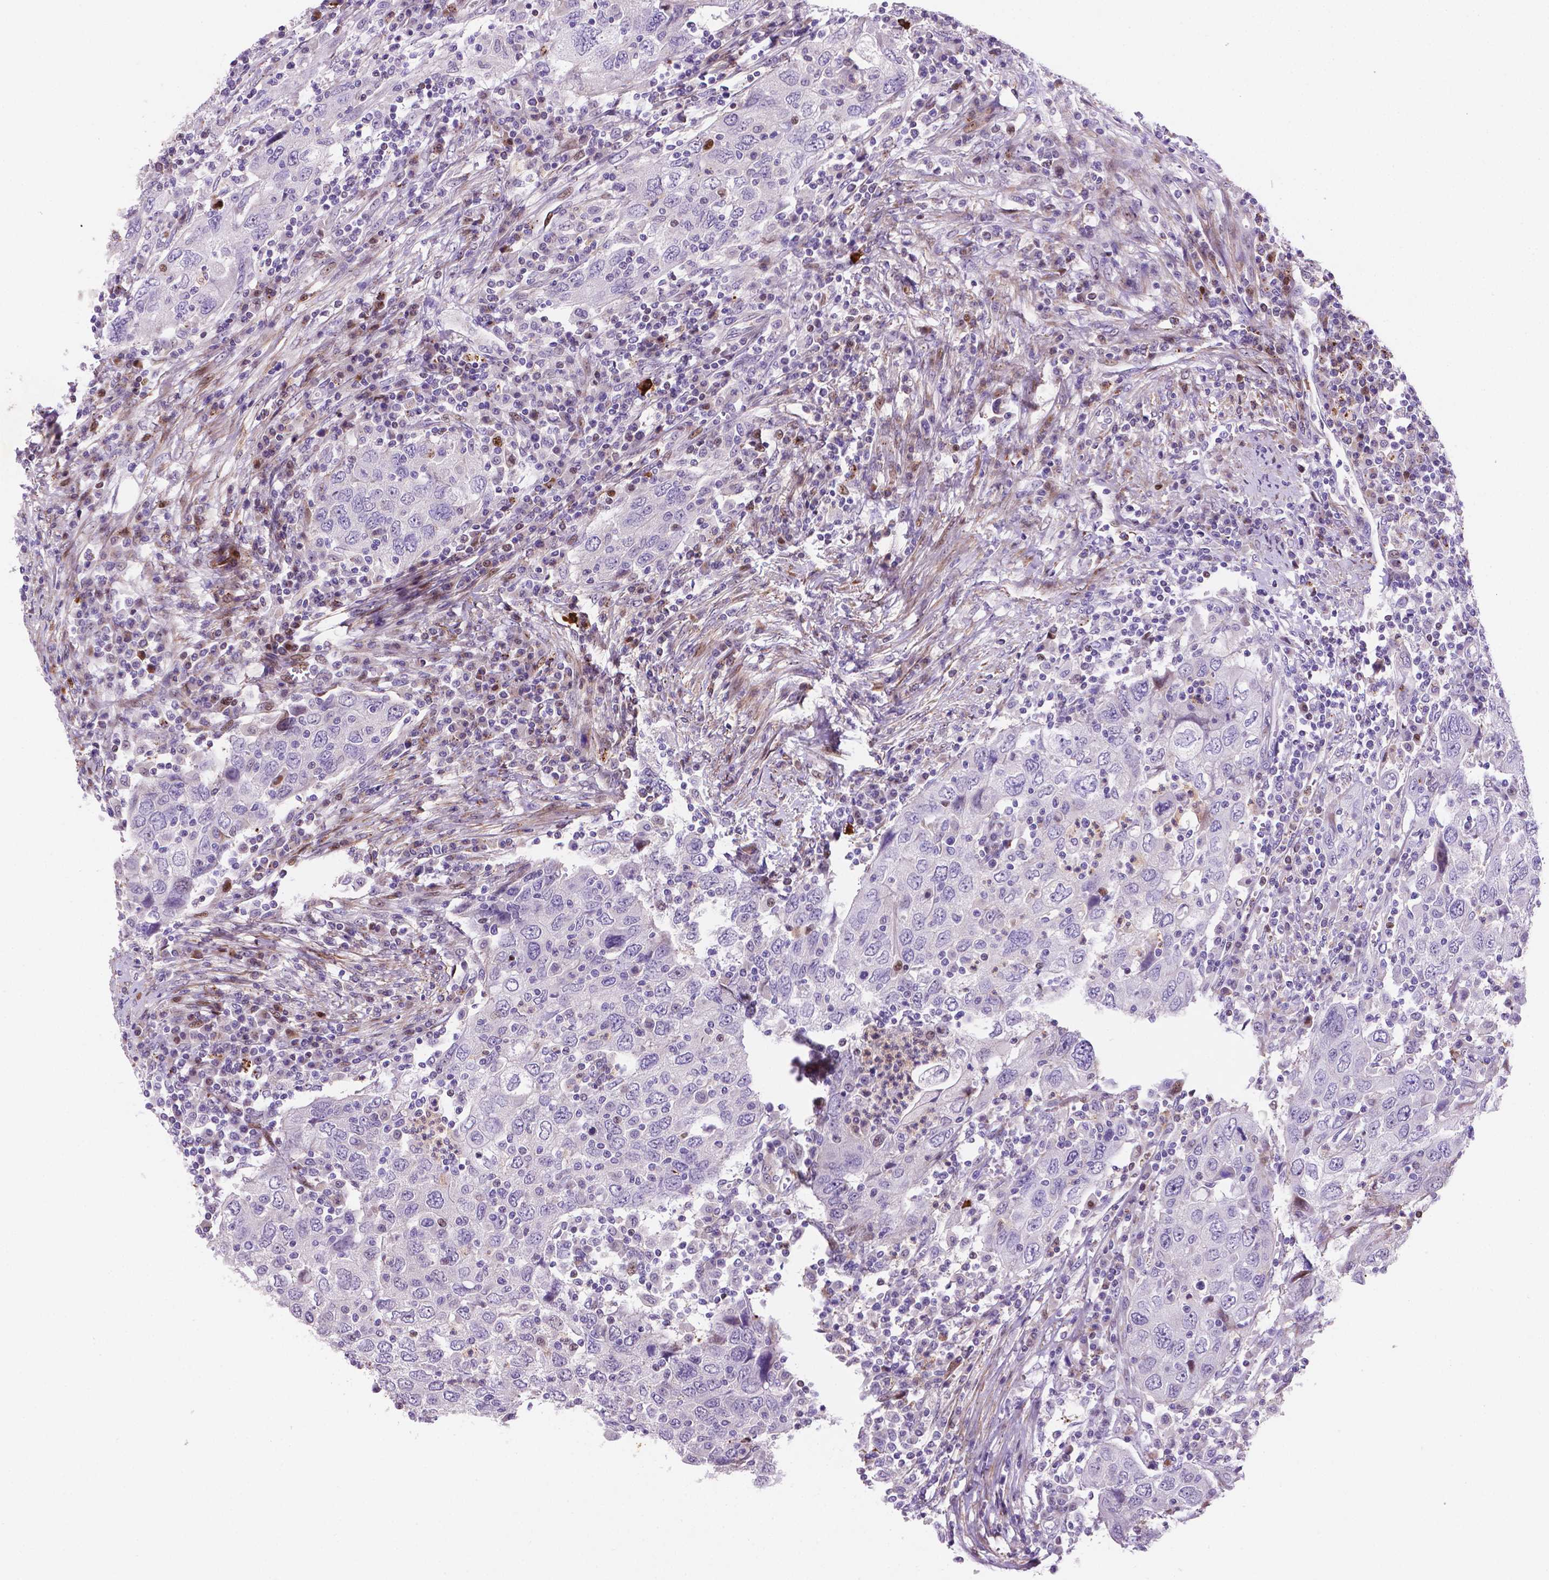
{"staining": {"intensity": "negative", "quantity": "none", "location": "none"}, "tissue": "urothelial cancer", "cell_type": "Tumor cells", "image_type": "cancer", "snomed": [{"axis": "morphology", "description": "Urothelial carcinoma, High grade"}, {"axis": "topography", "description": "Urinary bladder"}], "caption": "High magnification brightfield microscopy of urothelial cancer stained with DAB (3,3'-diaminobenzidine) (brown) and counterstained with hematoxylin (blue): tumor cells show no significant staining.", "gene": "TM4SF20", "patient": {"sex": "male", "age": 76}}